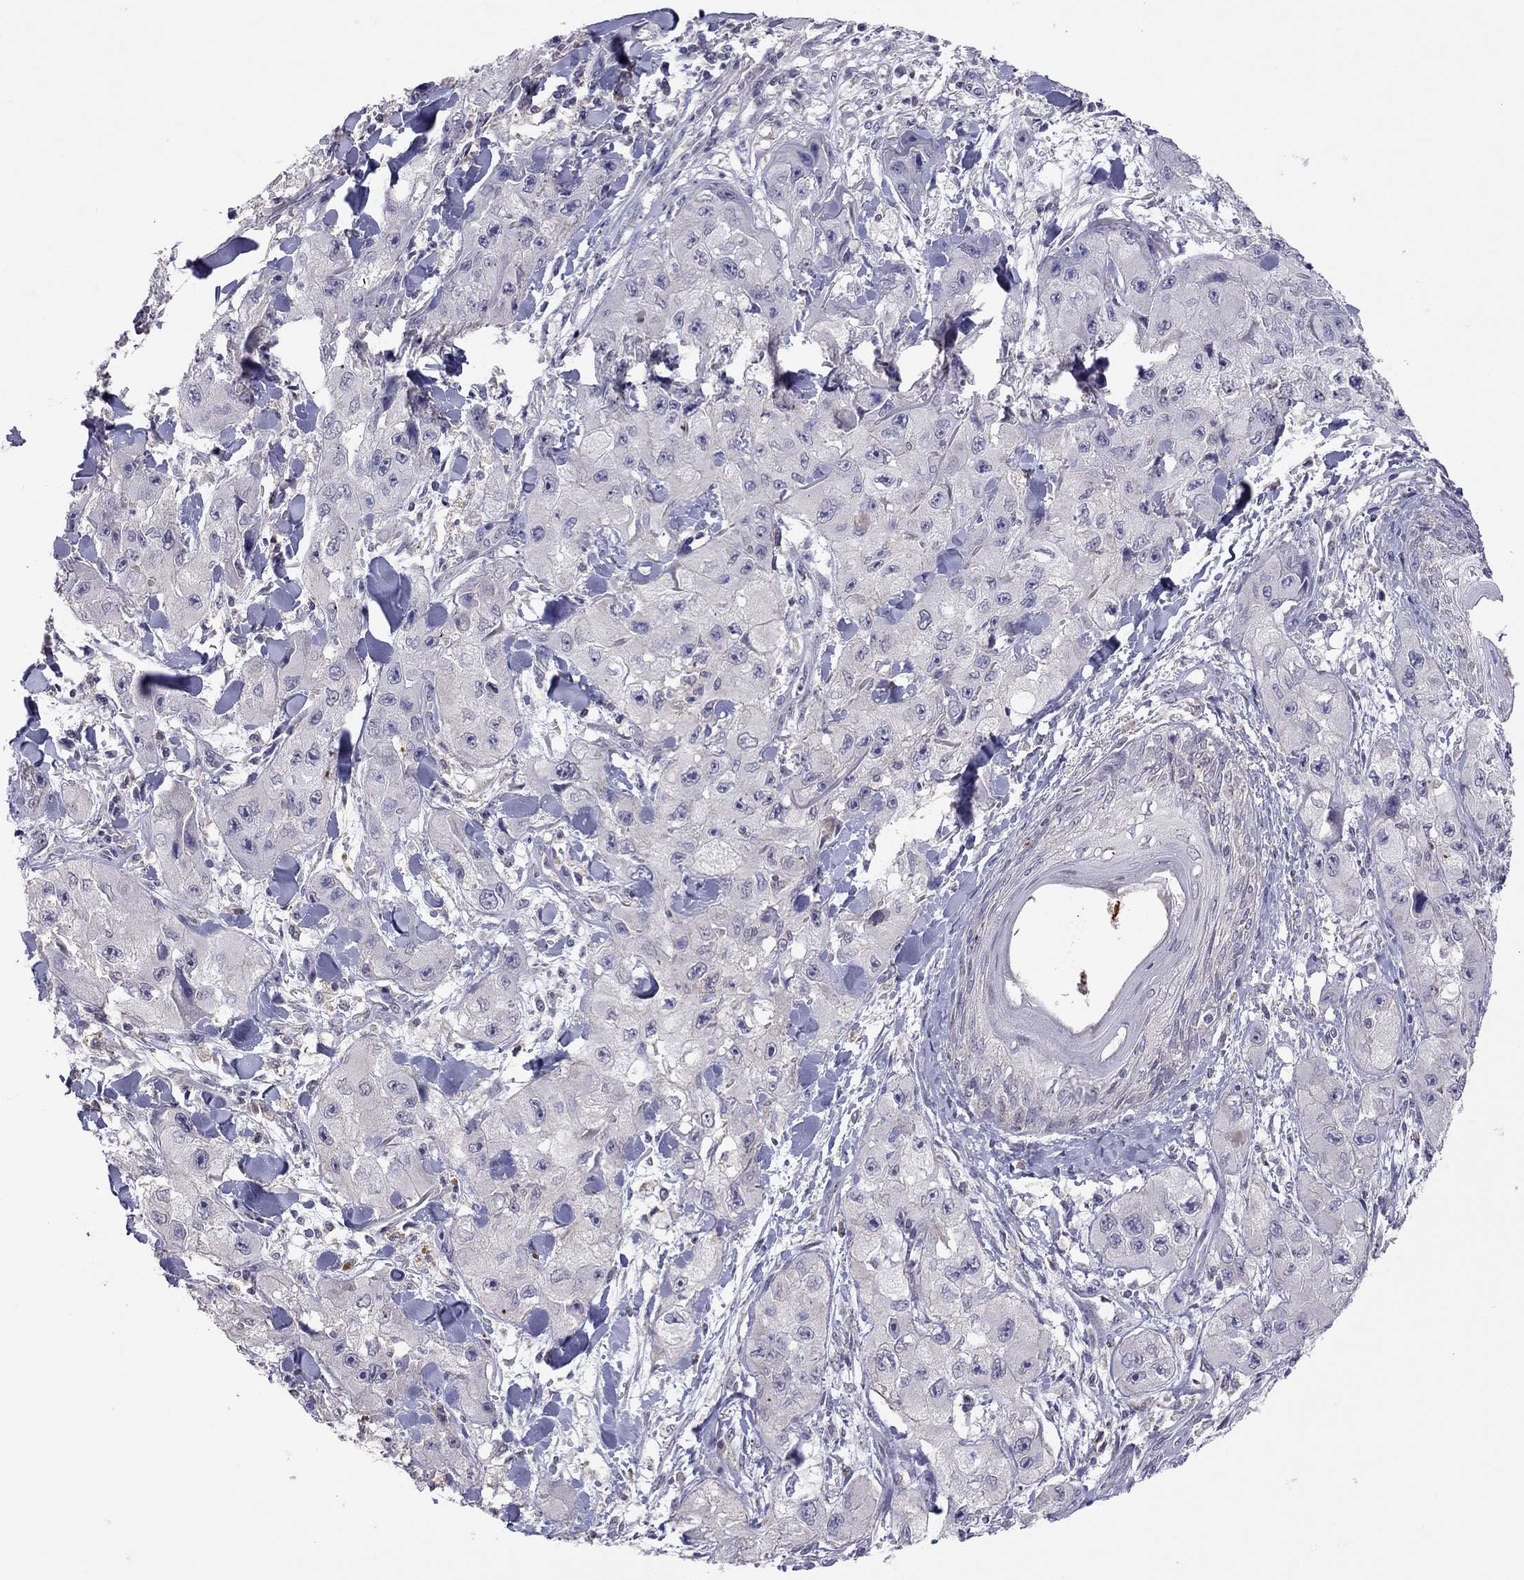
{"staining": {"intensity": "negative", "quantity": "none", "location": "none"}, "tissue": "skin cancer", "cell_type": "Tumor cells", "image_type": "cancer", "snomed": [{"axis": "morphology", "description": "Squamous cell carcinoma, NOS"}, {"axis": "topography", "description": "Skin"}, {"axis": "topography", "description": "Subcutis"}], "caption": "Tumor cells show no significant positivity in squamous cell carcinoma (skin). The staining was performed using DAB (3,3'-diaminobenzidine) to visualize the protein expression in brown, while the nuclei were stained in blue with hematoxylin (Magnification: 20x).", "gene": "RTP5", "patient": {"sex": "male", "age": 73}}